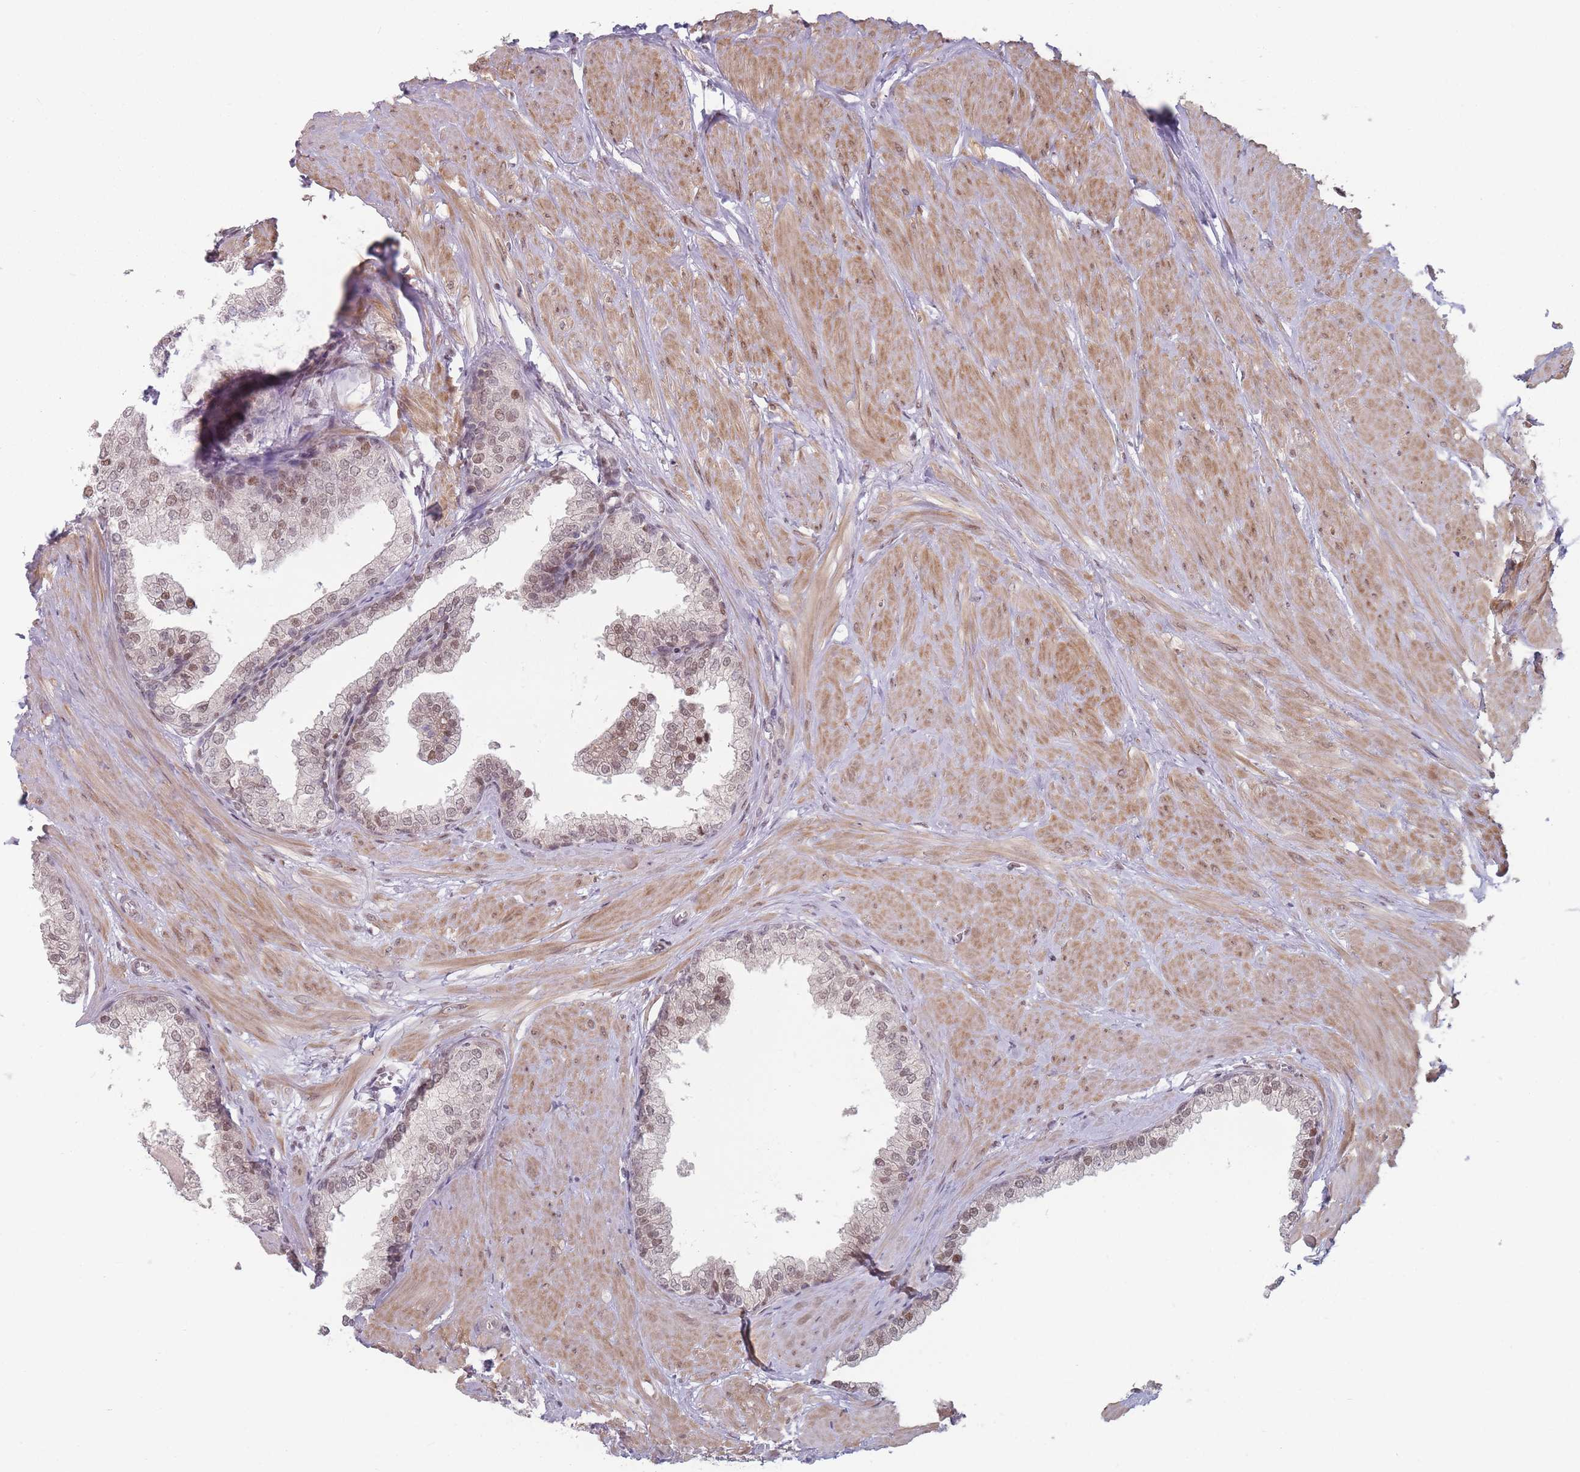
{"staining": {"intensity": "moderate", "quantity": ">75%", "location": "nuclear"}, "tissue": "prostate", "cell_type": "Glandular cells", "image_type": "normal", "snomed": [{"axis": "morphology", "description": "Normal tissue, NOS"}, {"axis": "topography", "description": "Prostate"}], "caption": "The immunohistochemical stain highlights moderate nuclear expression in glandular cells of benign prostate.", "gene": "SH3BGRL2", "patient": {"sex": "male", "age": 48}}